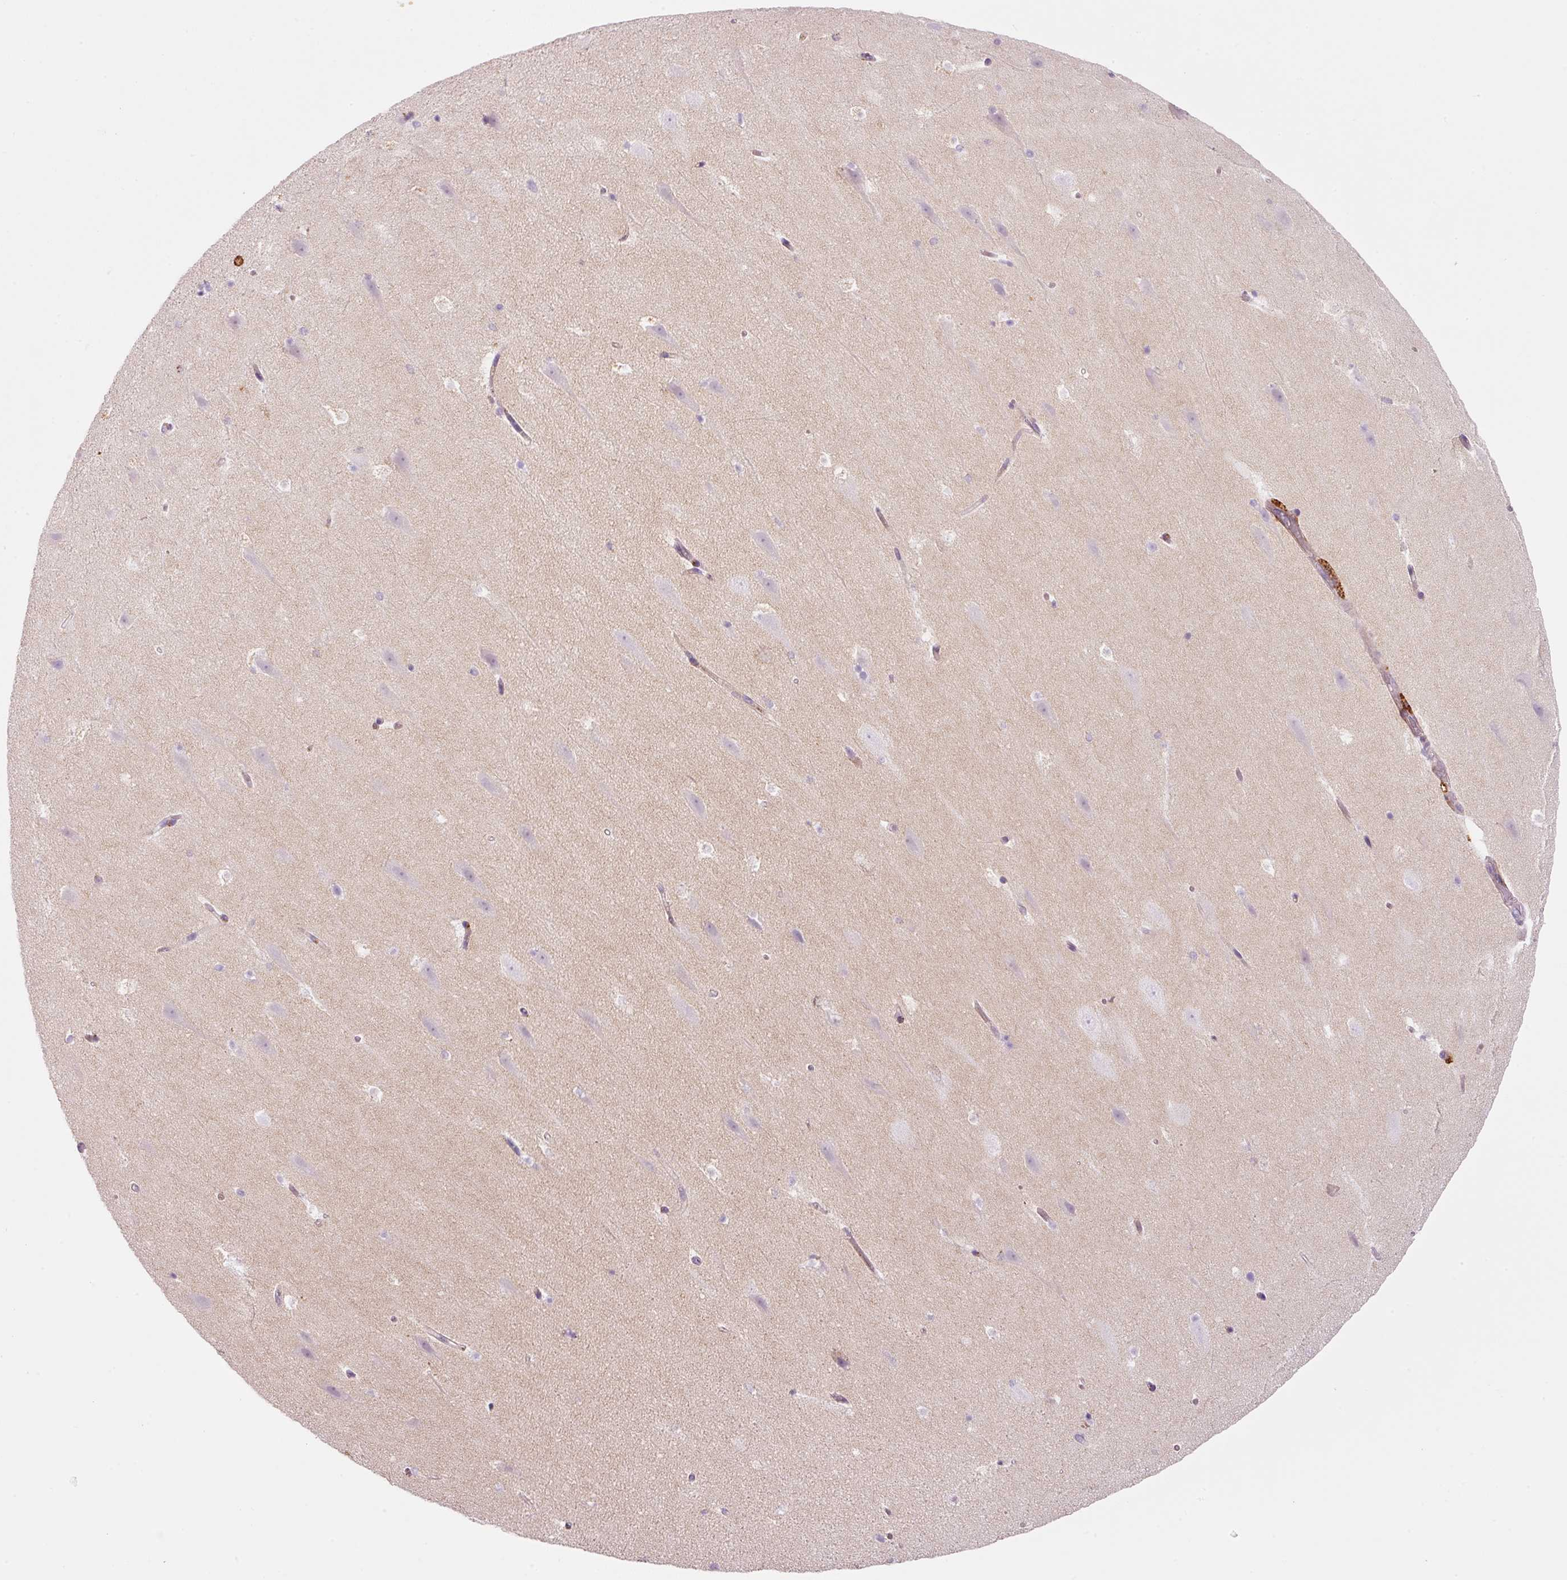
{"staining": {"intensity": "negative", "quantity": "none", "location": "none"}, "tissue": "hippocampus", "cell_type": "Glial cells", "image_type": "normal", "snomed": [{"axis": "morphology", "description": "Normal tissue, NOS"}, {"axis": "topography", "description": "Hippocampus"}], "caption": "This image is of unremarkable hippocampus stained with IHC to label a protein in brown with the nuclei are counter-stained blue. There is no staining in glial cells.", "gene": "TMC8", "patient": {"sex": "male", "age": 37}}